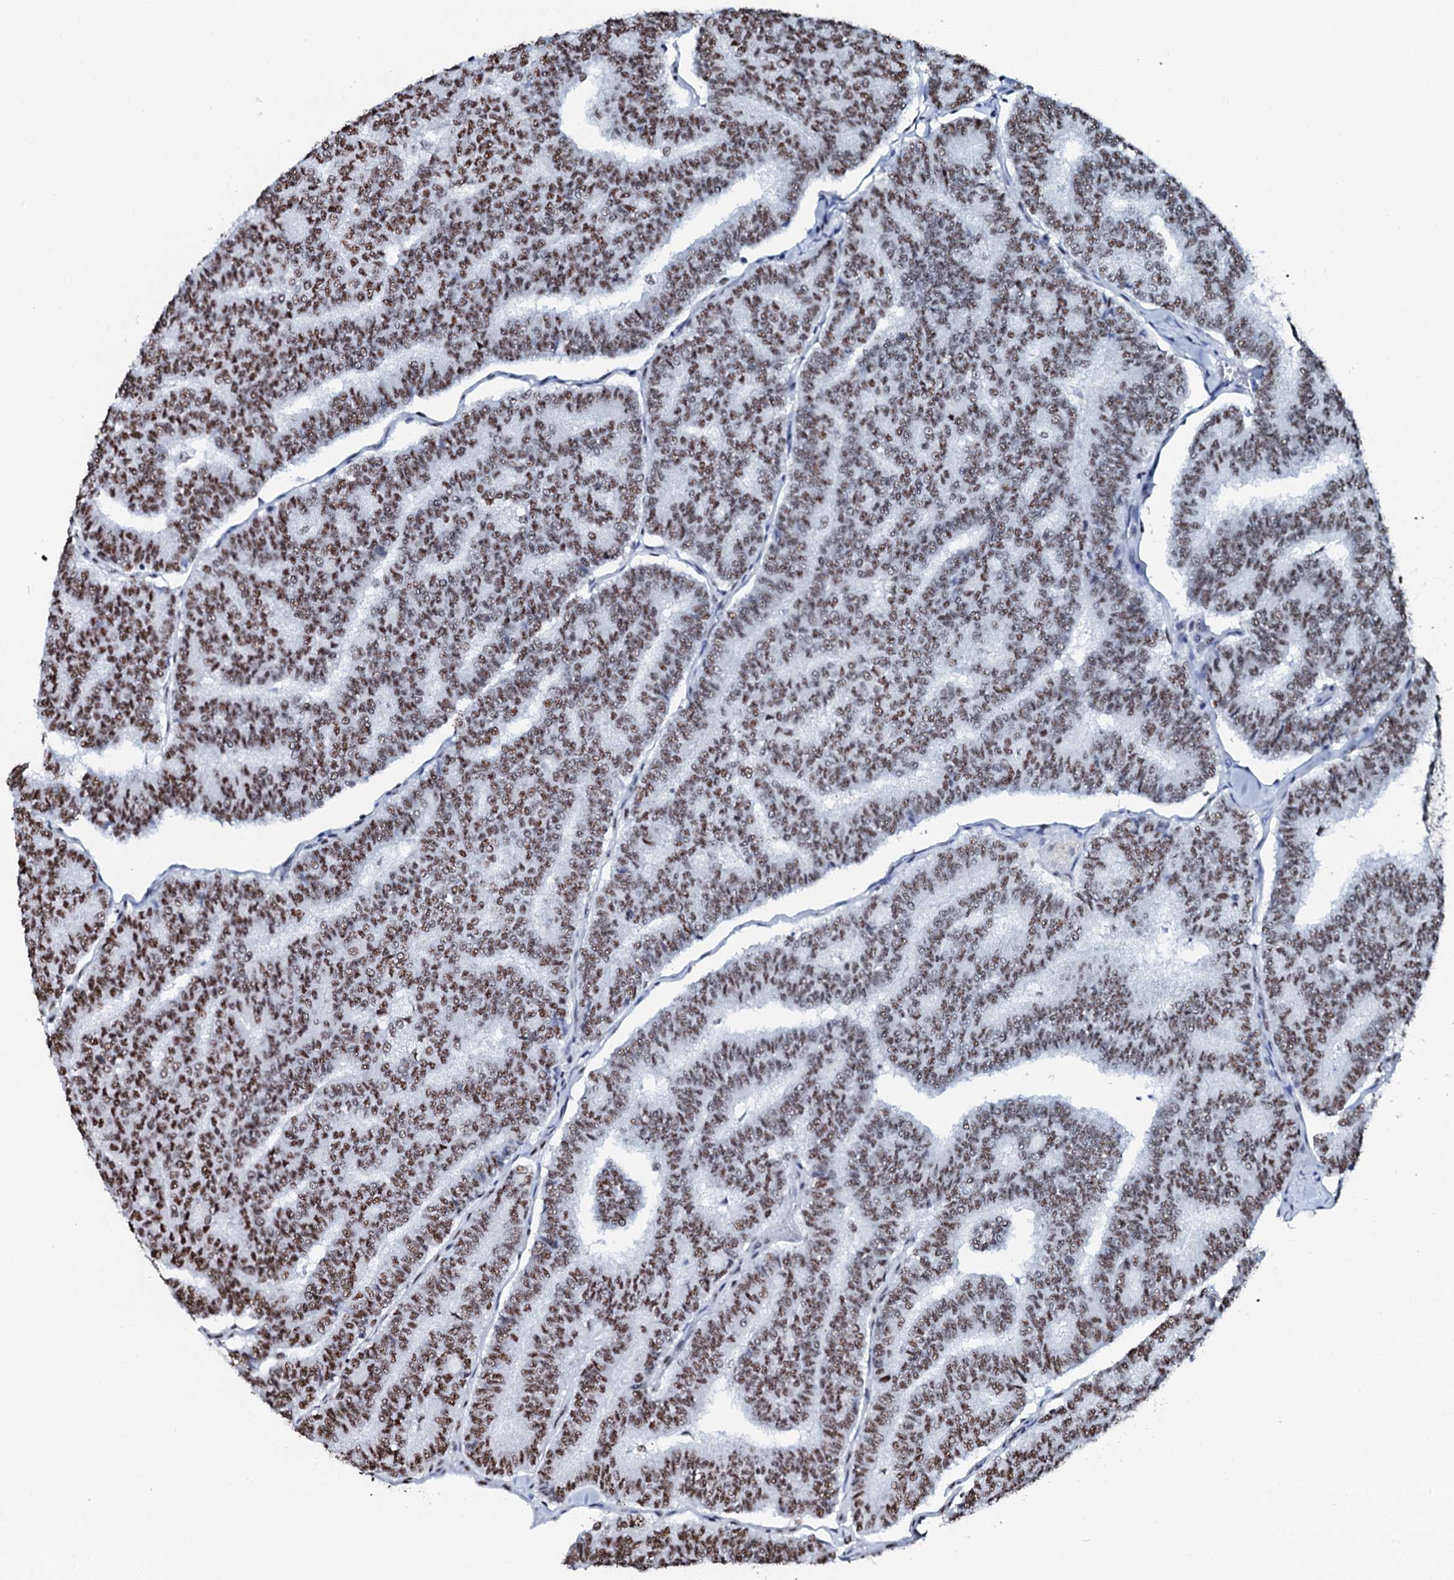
{"staining": {"intensity": "moderate", "quantity": ">75%", "location": "nuclear"}, "tissue": "thyroid cancer", "cell_type": "Tumor cells", "image_type": "cancer", "snomed": [{"axis": "morphology", "description": "Papillary adenocarcinoma, NOS"}, {"axis": "topography", "description": "Thyroid gland"}], "caption": "Immunohistochemical staining of thyroid cancer demonstrates moderate nuclear protein positivity in approximately >75% of tumor cells.", "gene": "NKAPD1", "patient": {"sex": "female", "age": 35}}